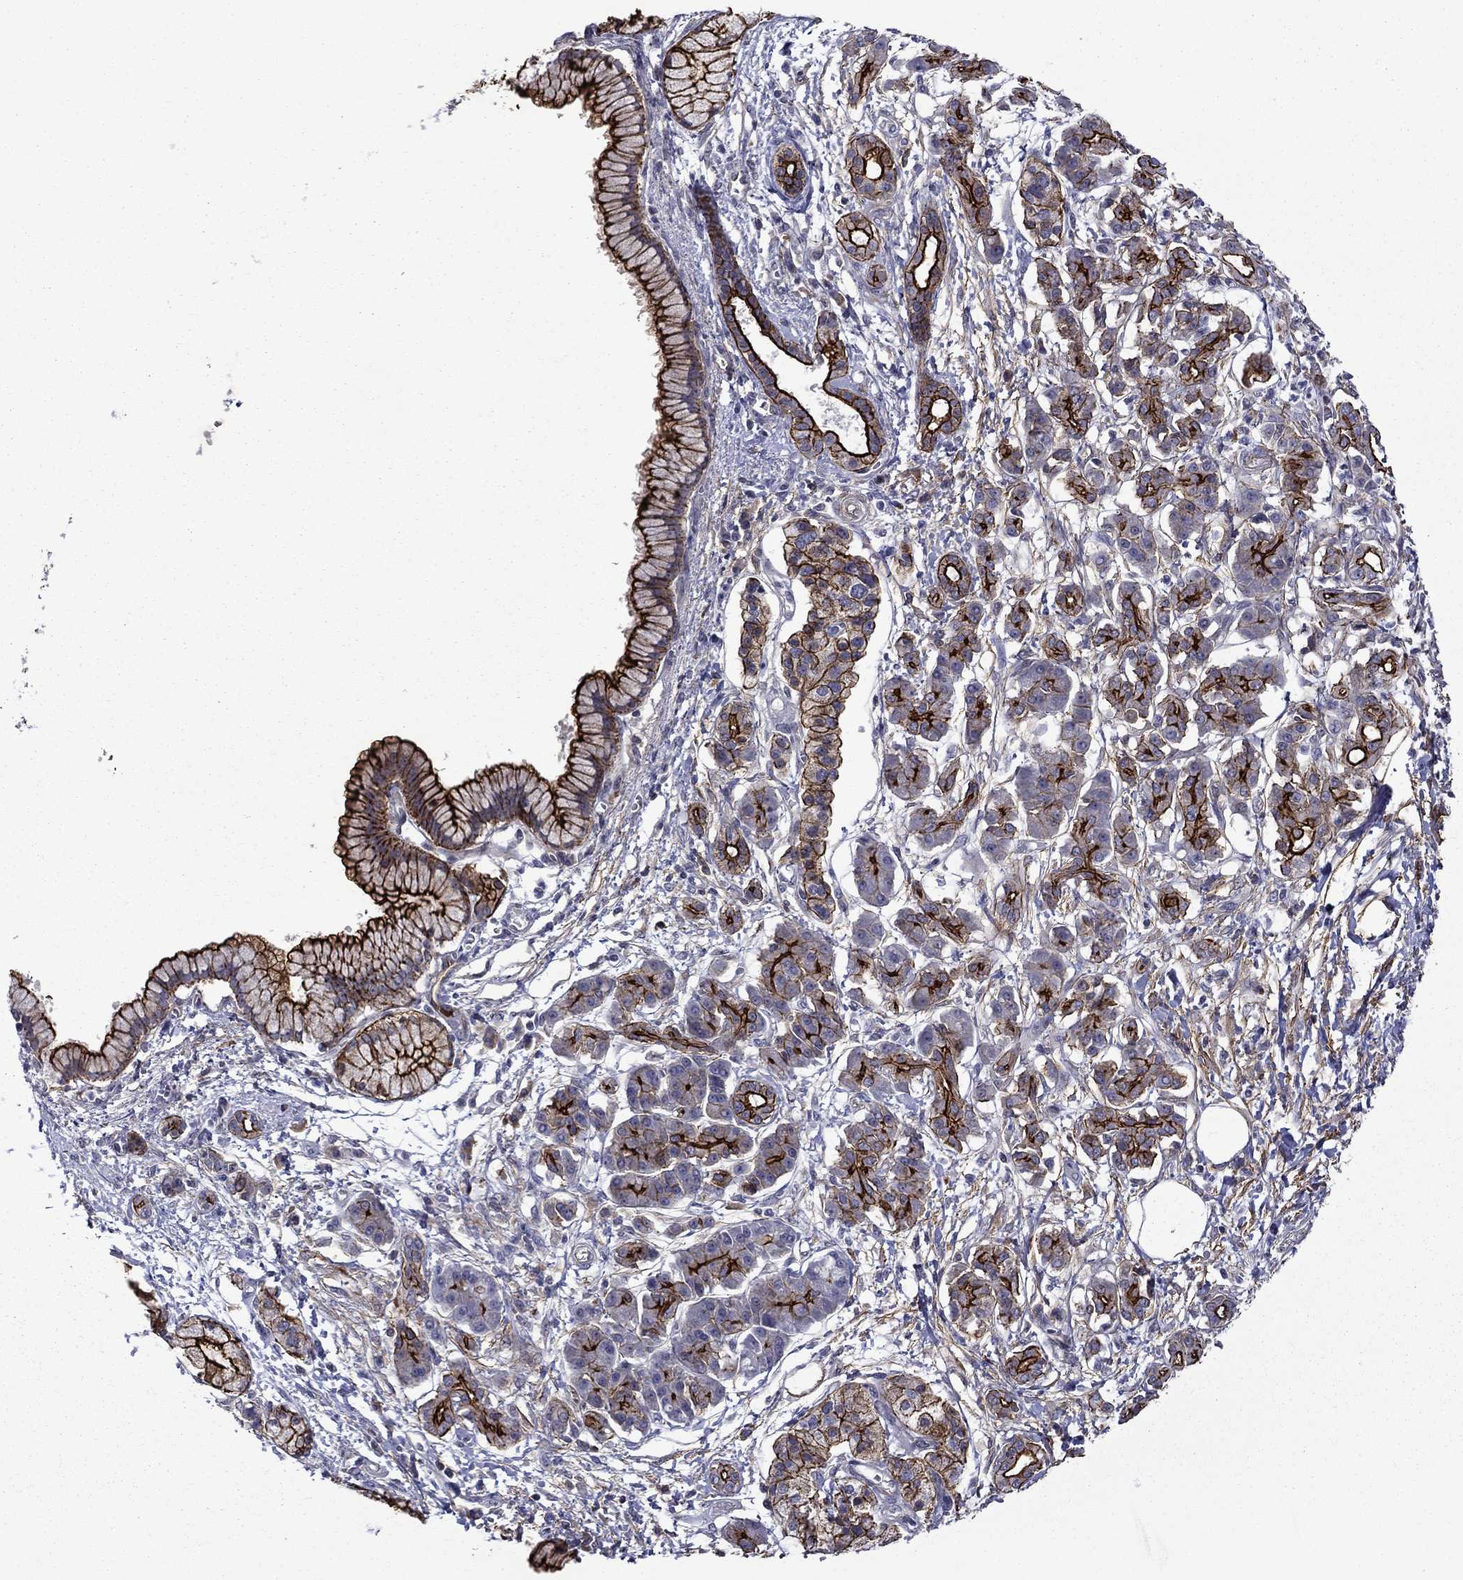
{"staining": {"intensity": "strong", "quantity": ">75%", "location": "cytoplasmic/membranous"}, "tissue": "pancreatic cancer", "cell_type": "Tumor cells", "image_type": "cancer", "snomed": [{"axis": "morphology", "description": "Adenocarcinoma, NOS"}, {"axis": "topography", "description": "Pancreas"}], "caption": "Adenocarcinoma (pancreatic) stained with IHC exhibits strong cytoplasmic/membranous expression in approximately >75% of tumor cells. The staining was performed using DAB (3,3'-diaminobenzidine) to visualize the protein expression in brown, while the nuclei were stained in blue with hematoxylin (Magnification: 20x).", "gene": "LMO7", "patient": {"sex": "male", "age": 72}}